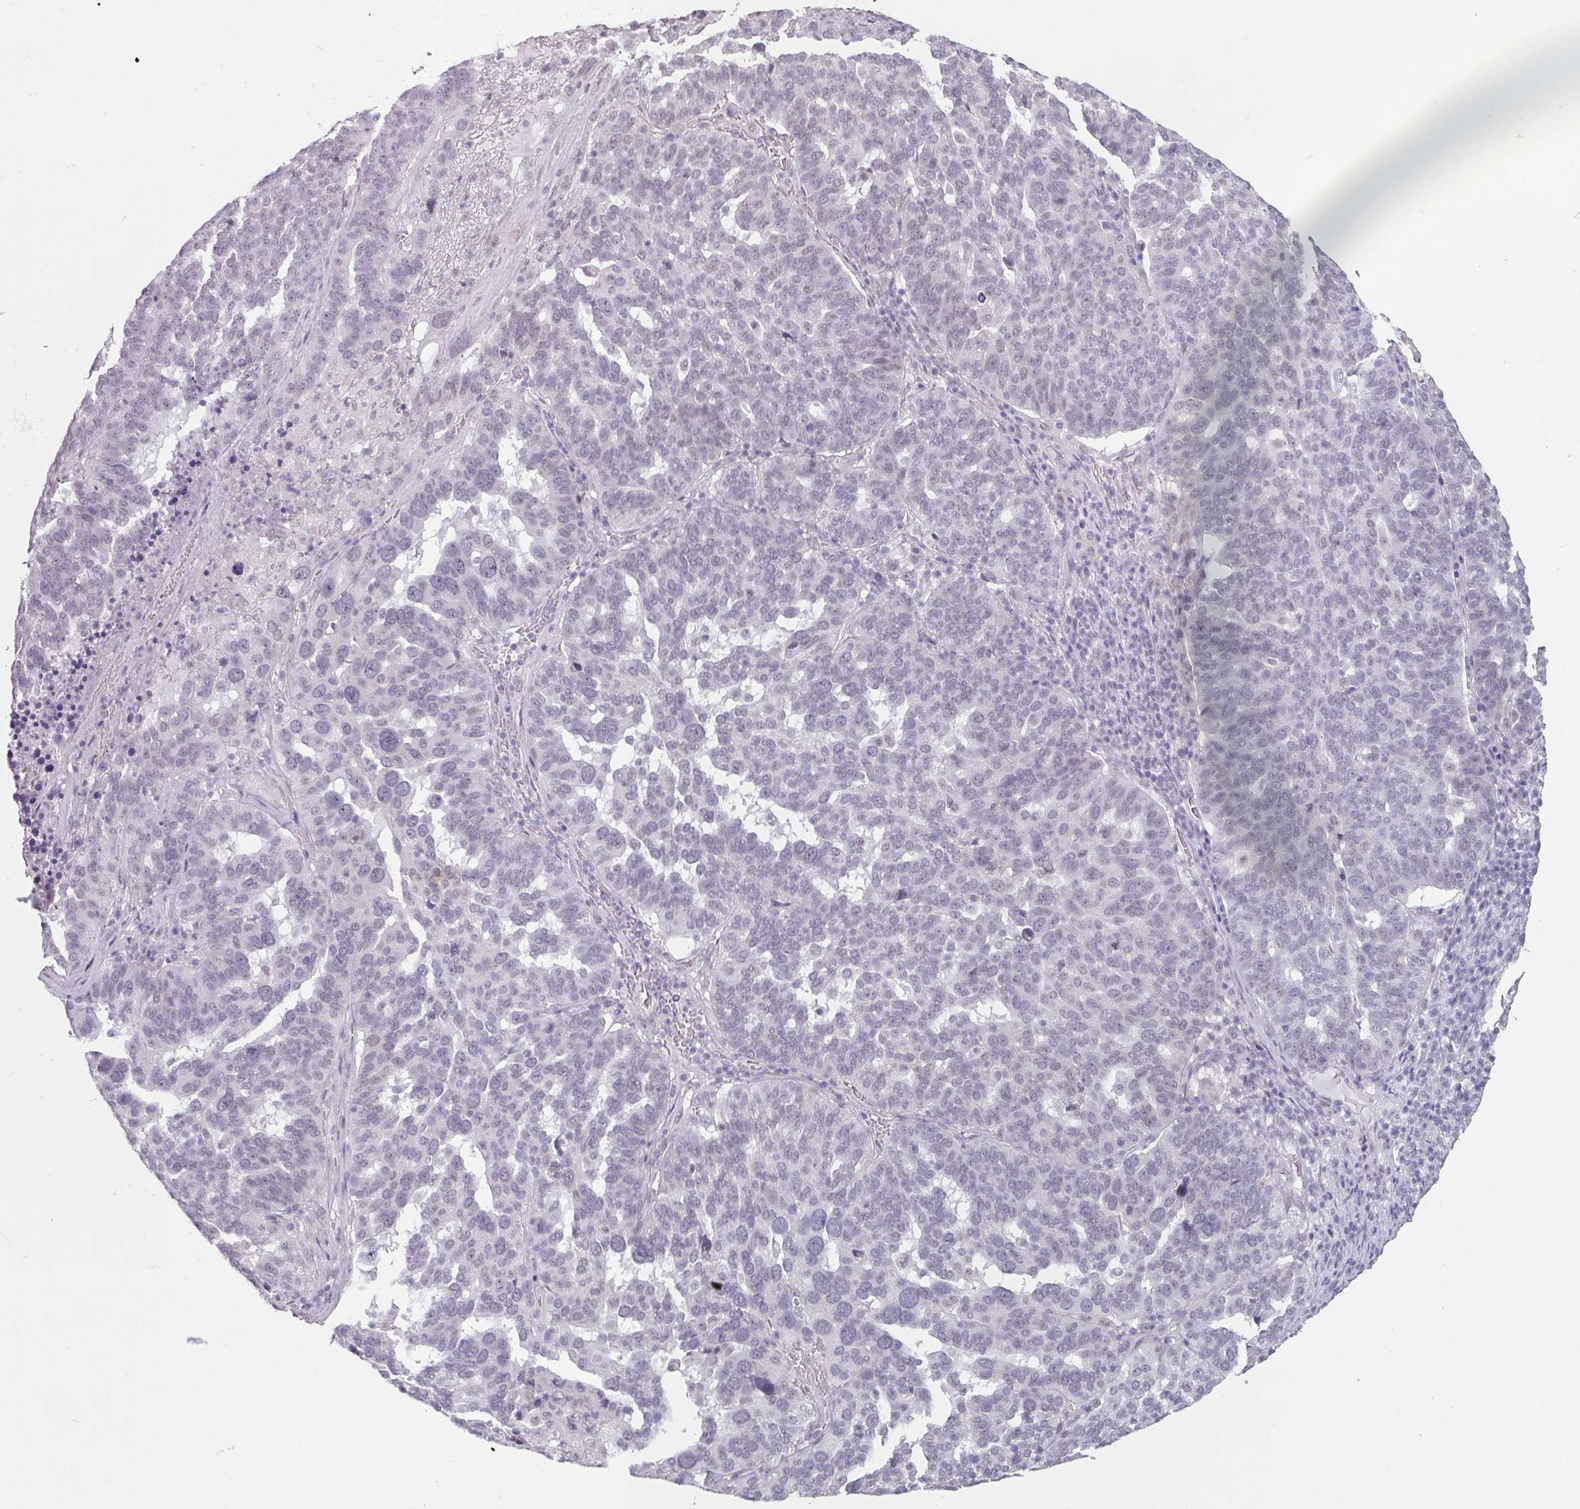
{"staining": {"intensity": "negative", "quantity": "none", "location": "none"}, "tissue": "ovarian cancer", "cell_type": "Tumor cells", "image_type": "cancer", "snomed": [{"axis": "morphology", "description": "Cystadenocarcinoma, serous, NOS"}, {"axis": "topography", "description": "Ovary"}], "caption": "IHC image of neoplastic tissue: human ovarian cancer stained with DAB (3,3'-diaminobenzidine) exhibits no significant protein staining in tumor cells.", "gene": "SPRR1A", "patient": {"sex": "female", "age": 59}}